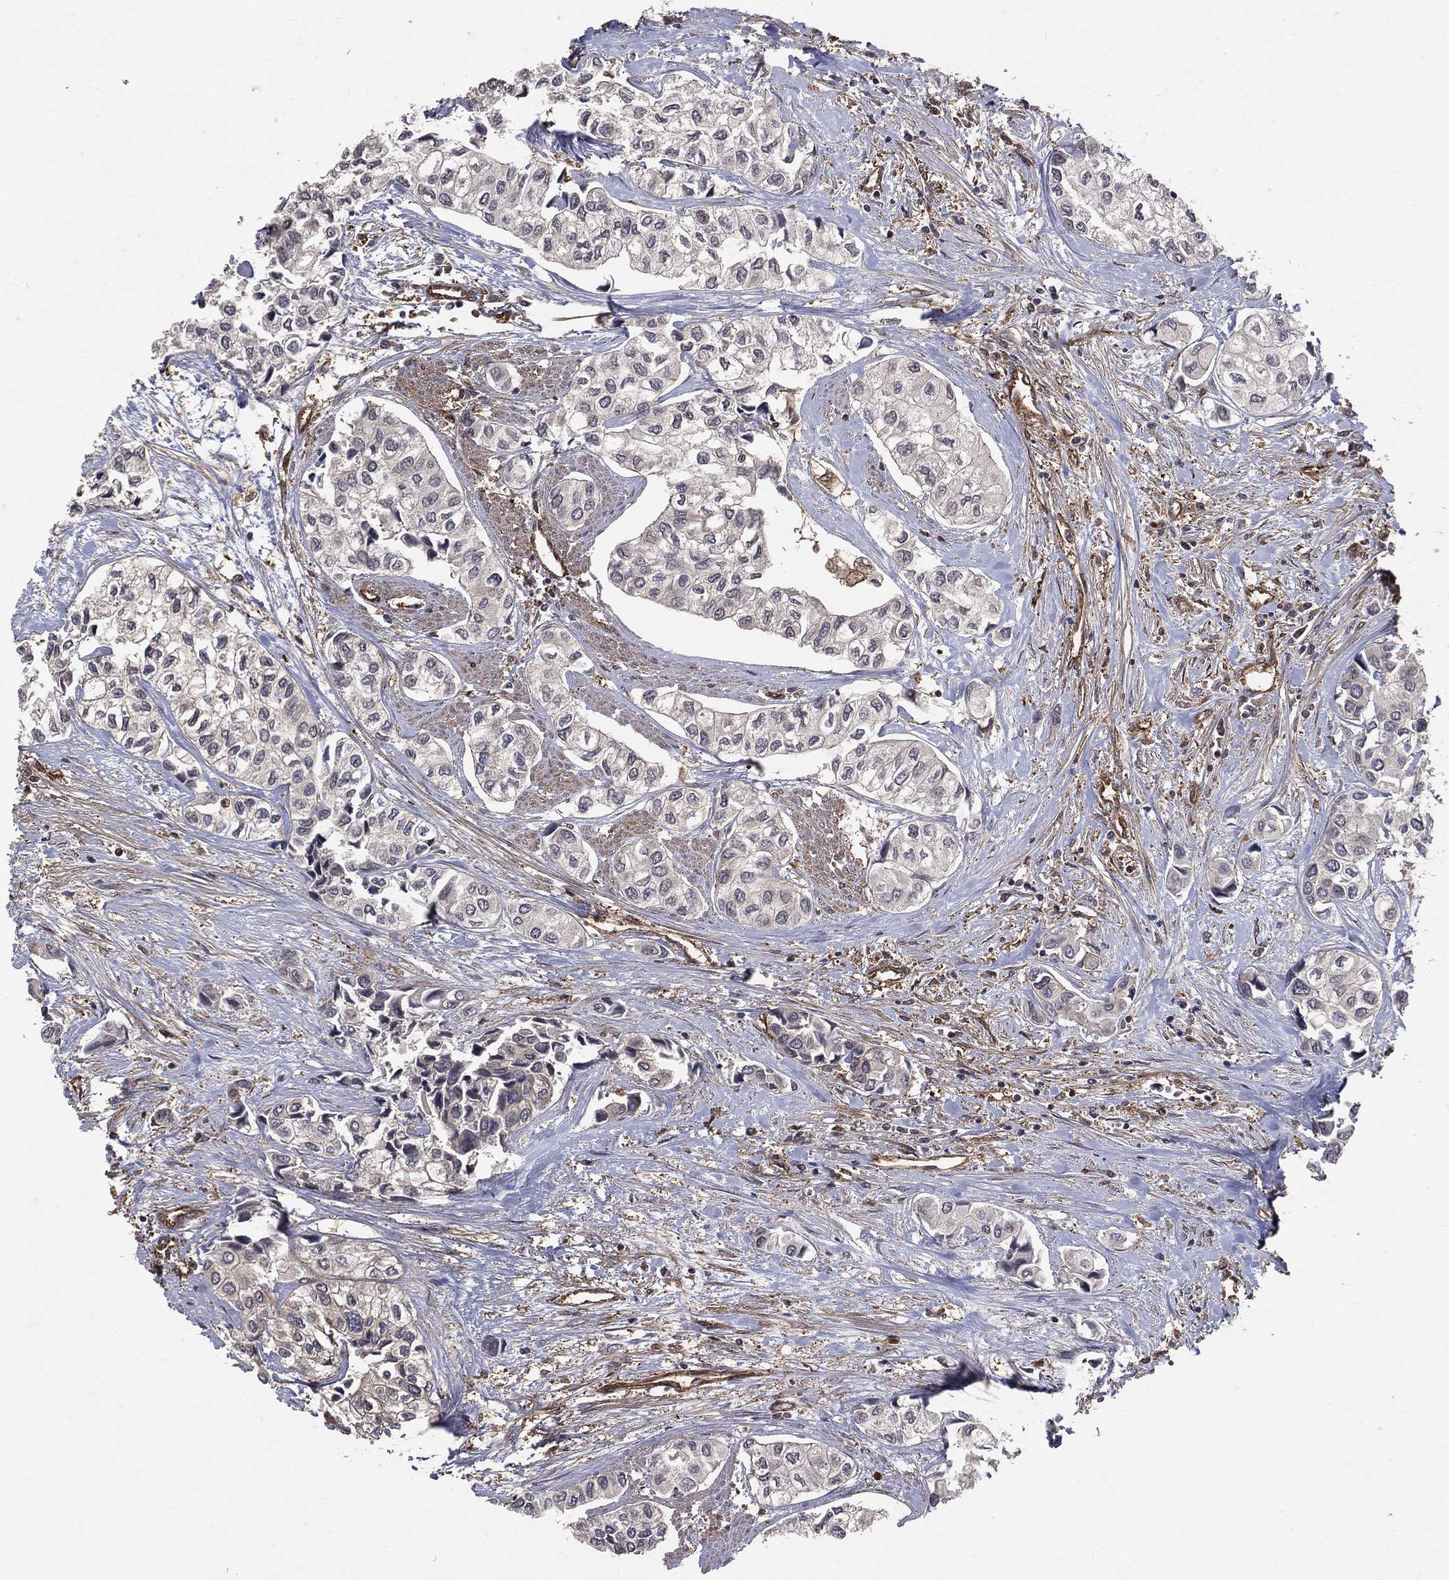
{"staining": {"intensity": "negative", "quantity": "none", "location": "none"}, "tissue": "urothelial cancer", "cell_type": "Tumor cells", "image_type": "cancer", "snomed": [{"axis": "morphology", "description": "Urothelial carcinoma, High grade"}, {"axis": "topography", "description": "Urinary bladder"}], "caption": "Immunohistochemistry (IHC) image of neoplastic tissue: urothelial carcinoma (high-grade) stained with DAB shows no significant protein staining in tumor cells.", "gene": "DPYSL2", "patient": {"sex": "male", "age": 73}}